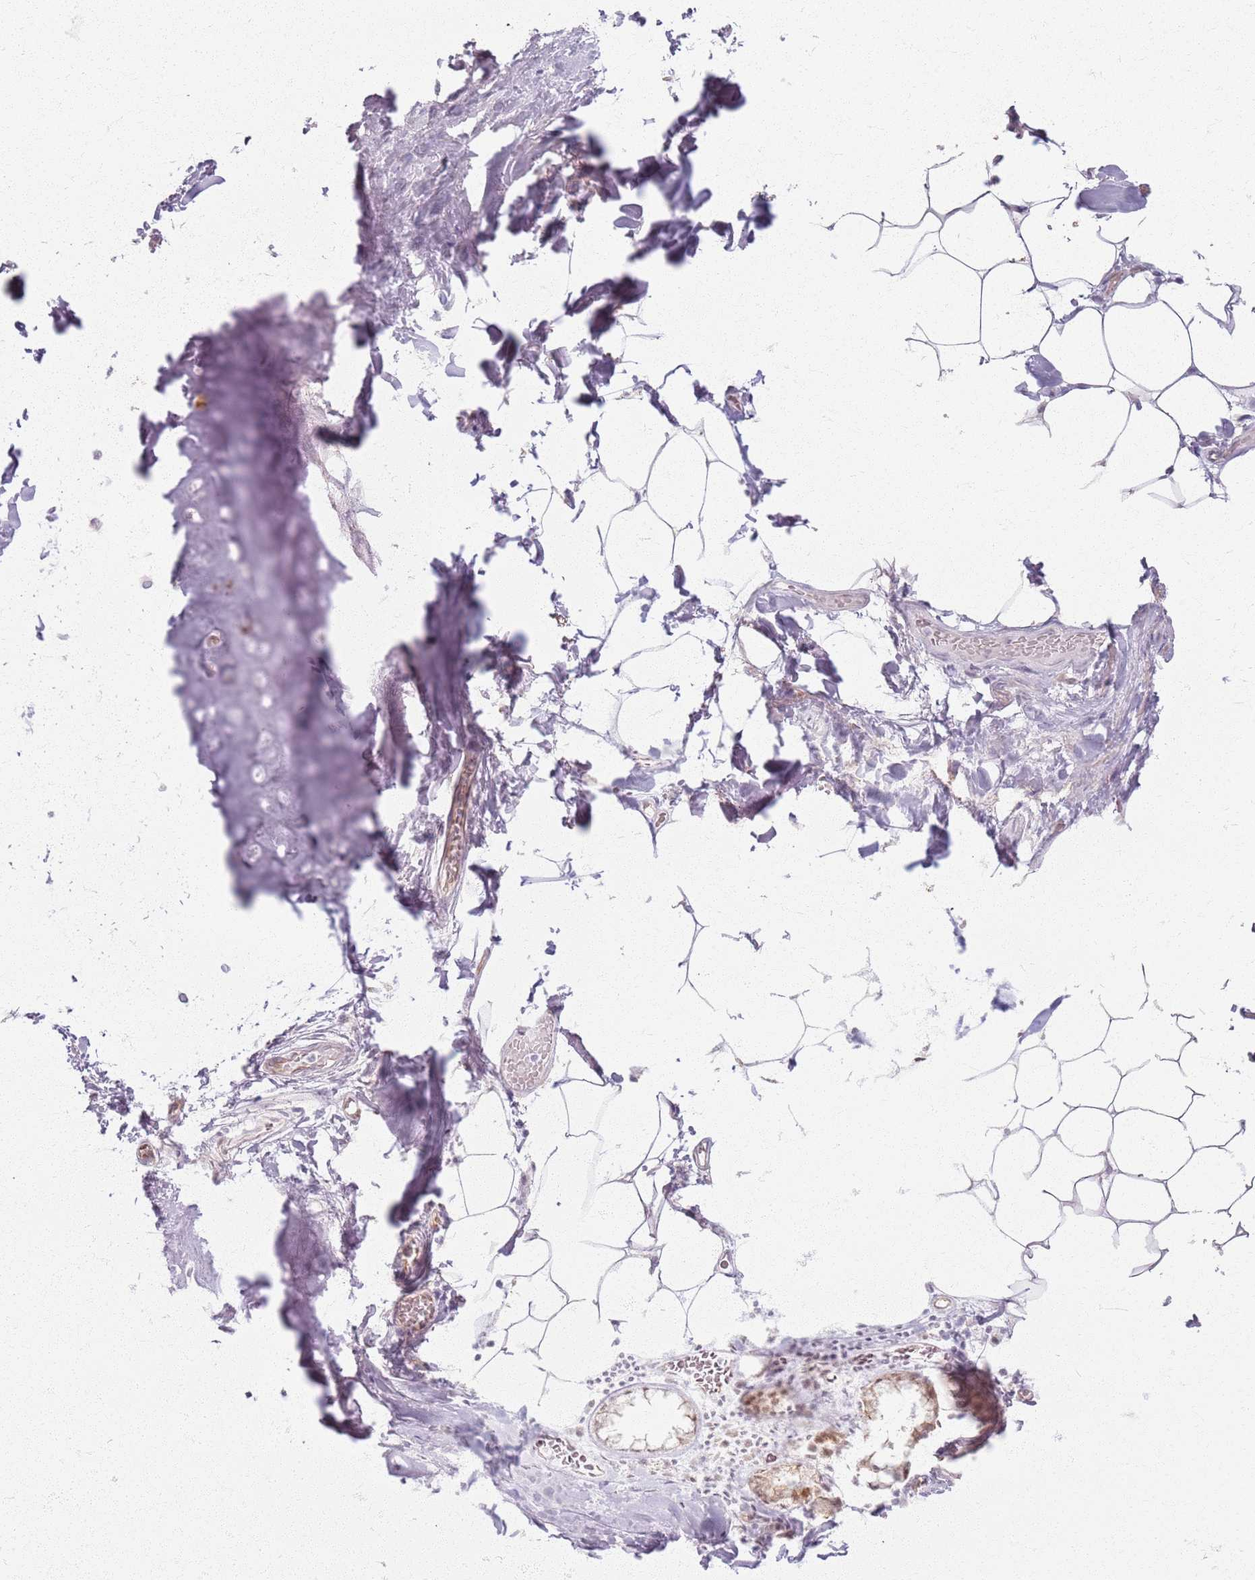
{"staining": {"intensity": "negative", "quantity": "none", "location": "none"}, "tissue": "adipose tissue", "cell_type": "Adipocytes", "image_type": "normal", "snomed": [{"axis": "morphology", "description": "Normal tissue, NOS"}, {"axis": "topography", "description": "Lymph node"}, {"axis": "topography", "description": "Cartilage tissue"}, {"axis": "topography", "description": "Bronchus"}], "caption": "DAB immunohistochemical staining of unremarkable adipose tissue shows no significant positivity in adipocytes.", "gene": "KCNA5", "patient": {"sex": "male", "age": 63}}